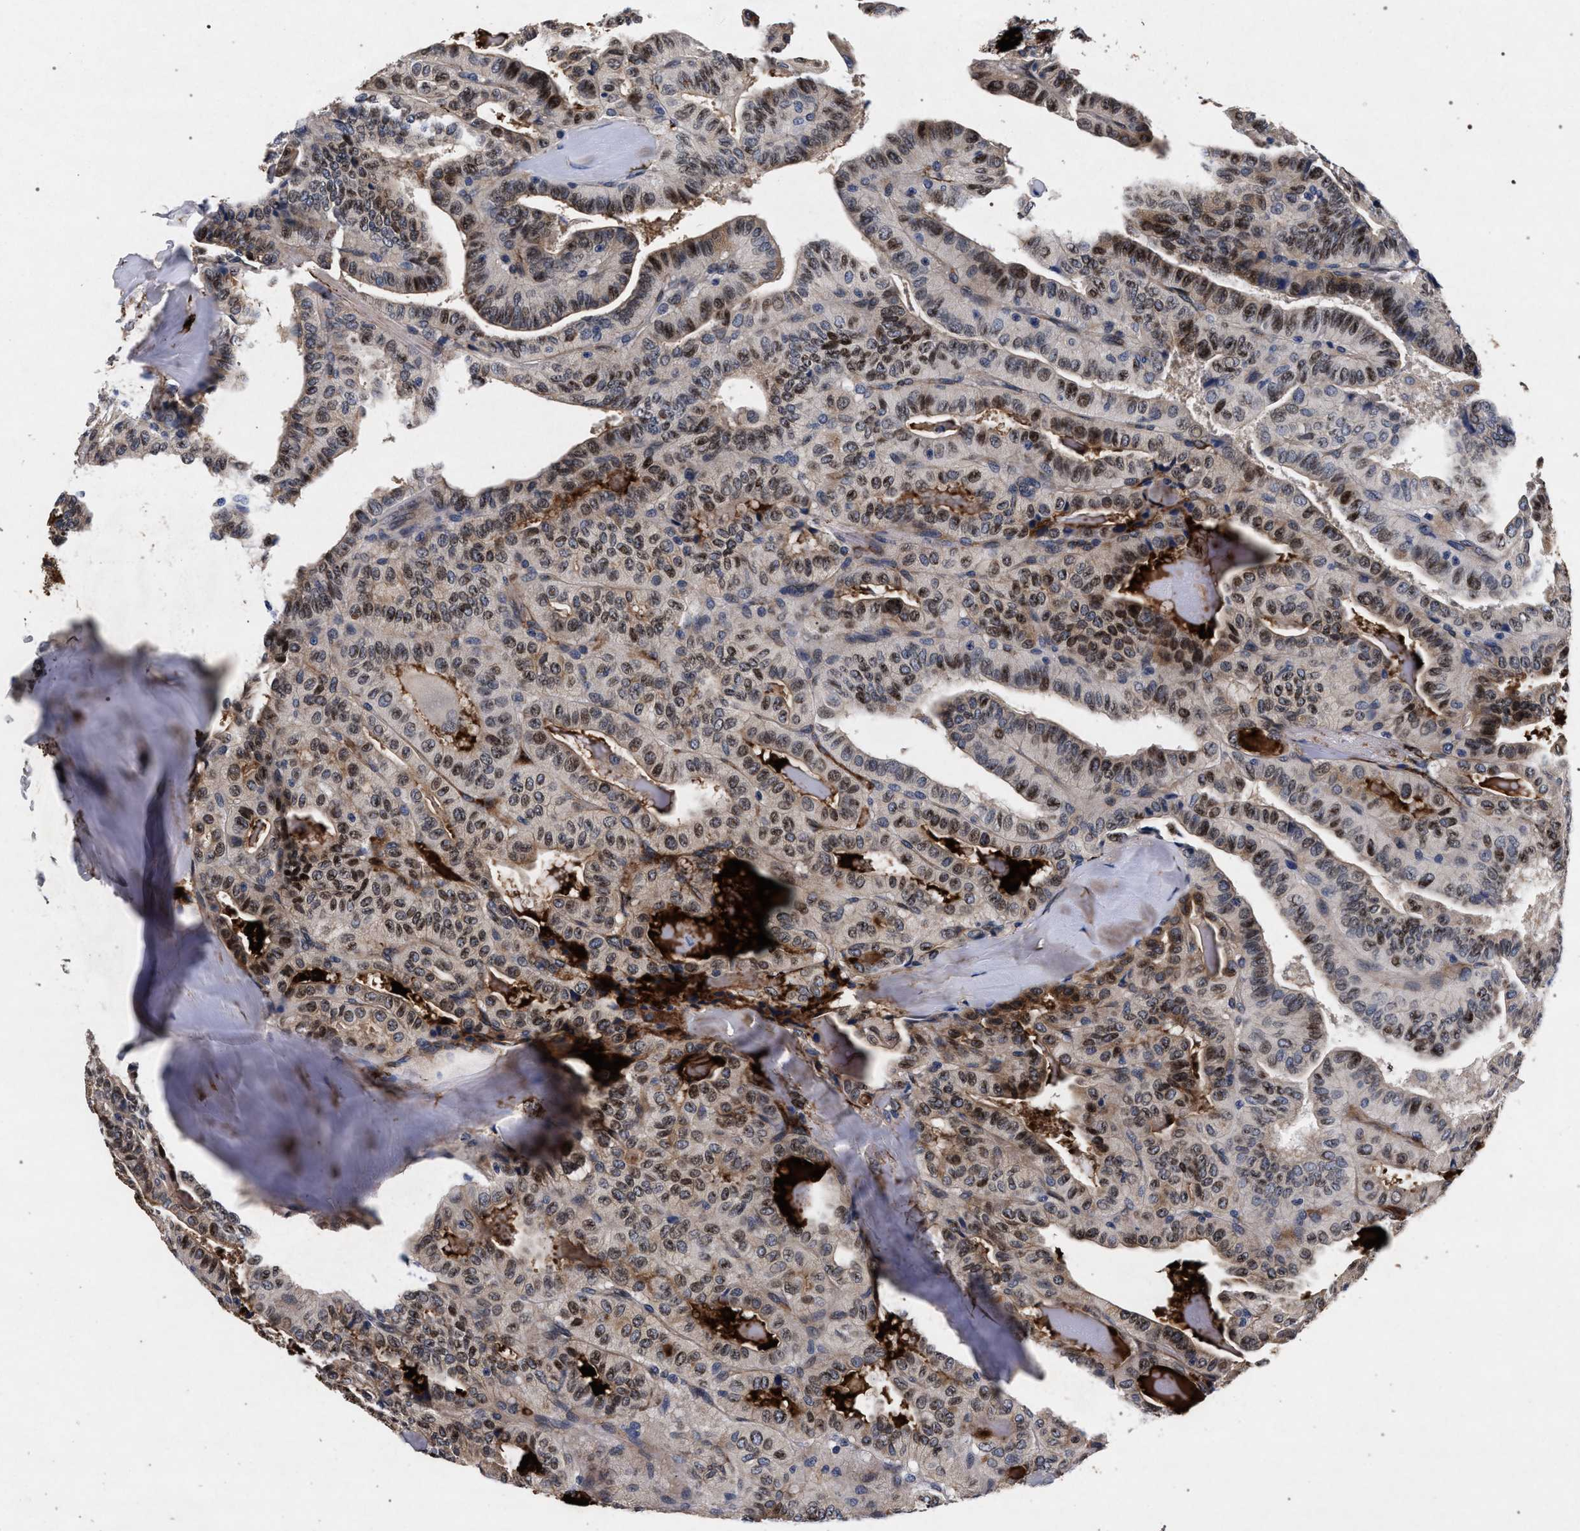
{"staining": {"intensity": "weak", "quantity": "25%-75%", "location": "cytoplasmic/membranous,nuclear"}, "tissue": "thyroid cancer", "cell_type": "Tumor cells", "image_type": "cancer", "snomed": [{"axis": "morphology", "description": "Papillary adenocarcinoma, NOS"}, {"axis": "topography", "description": "Thyroid gland"}], "caption": "Thyroid papillary adenocarcinoma was stained to show a protein in brown. There is low levels of weak cytoplasmic/membranous and nuclear expression in about 25%-75% of tumor cells.", "gene": "NEK7", "patient": {"sex": "male", "age": 77}}